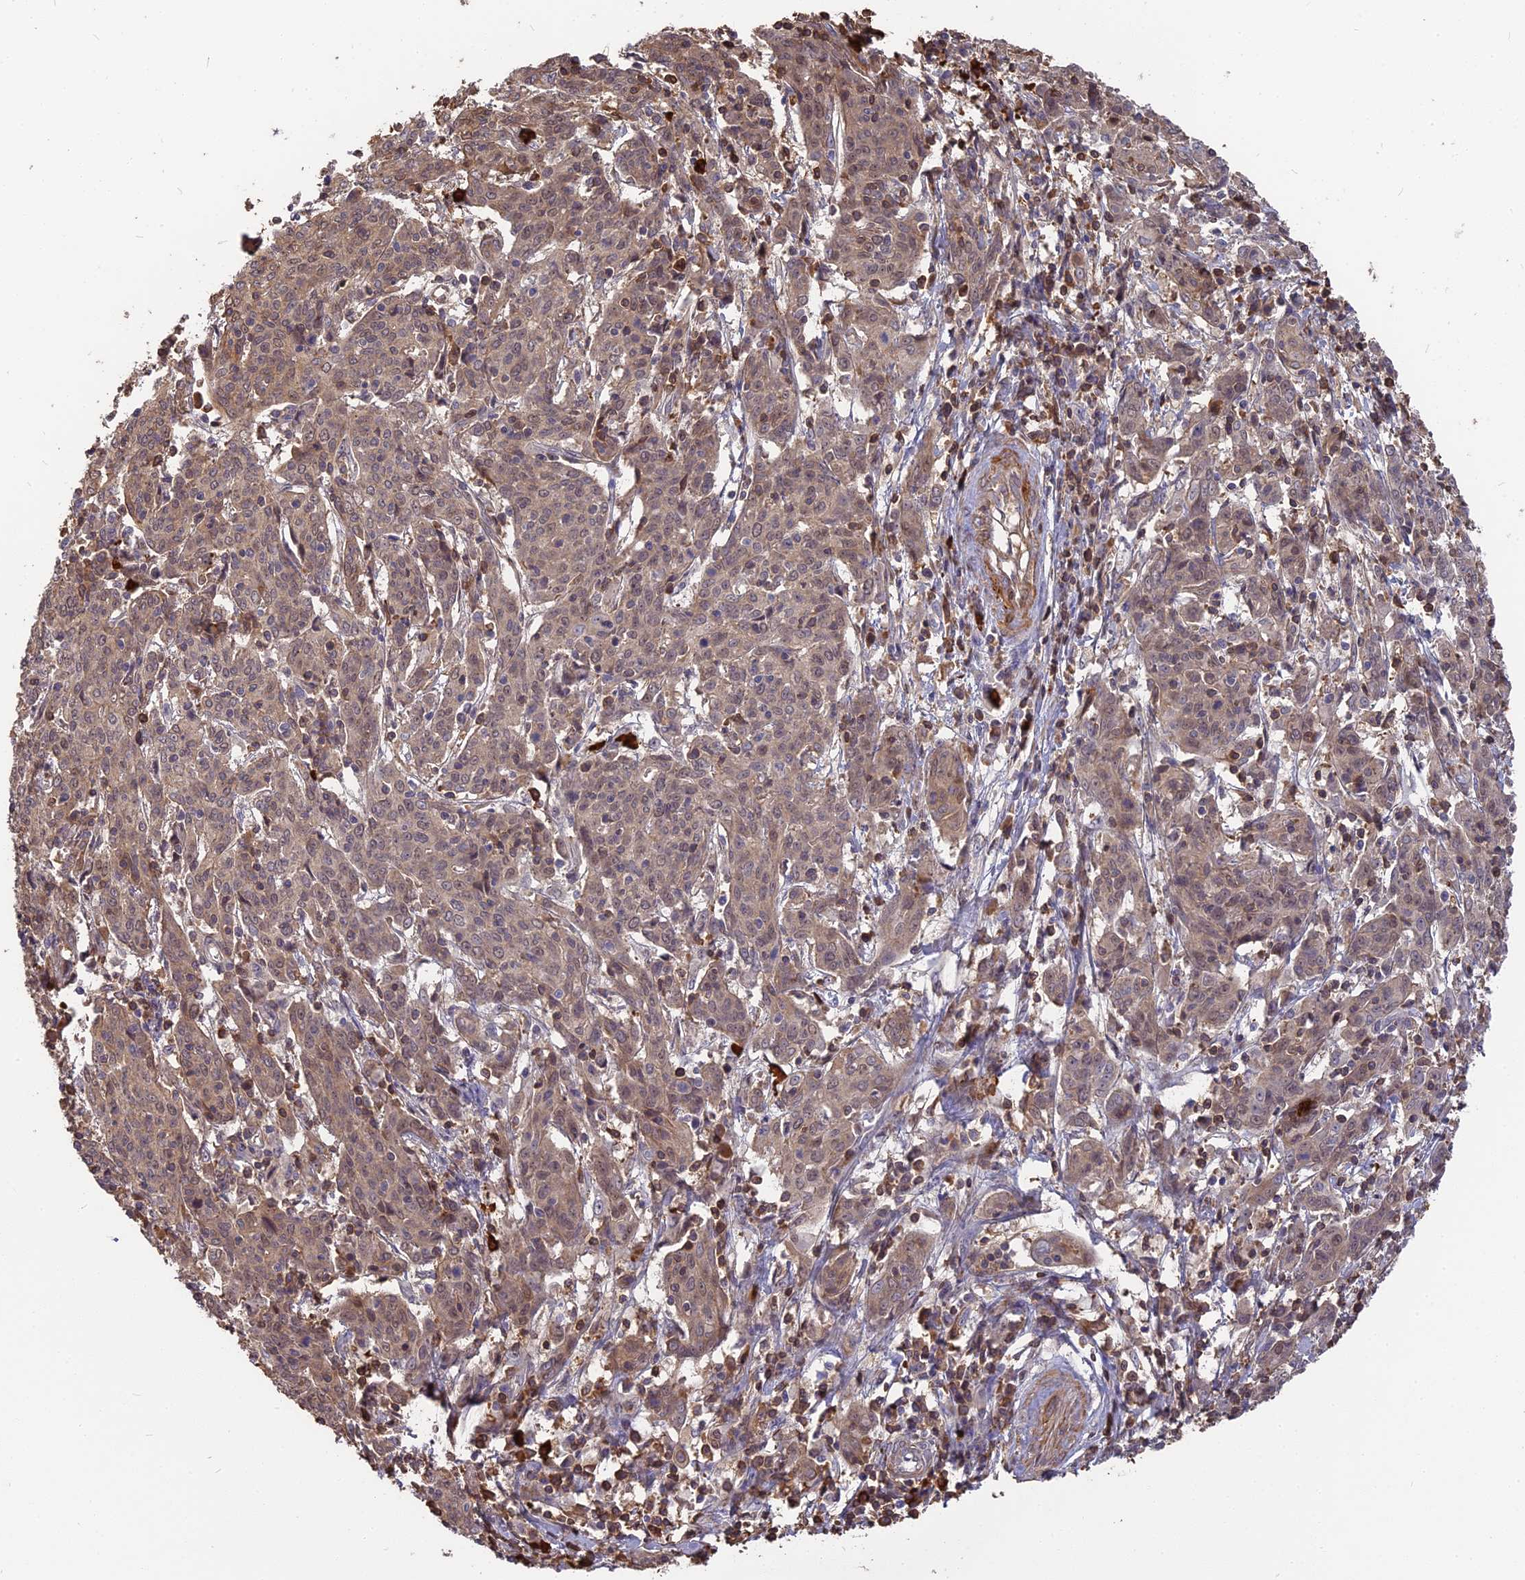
{"staining": {"intensity": "moderate", "quantity": ">75%", "location": "cytoplasmic/membranous"}, "tissue": "cervical cancer", "cell_type": "Tumor cells", "image_type": "cancer", "snomed": [{"axis": "morphology", "description": "Squamous cell carcinoma, NOS"}, {"axis": "topography", "description": "Cervix"}], "caption": "High-magnification brightfield microscopy of squamous cell carcinoma (cervical) stained with DAB (3,3'-diaminobenzidine) (brown) and counterstained with hematoxylin (blue). tumor cells exhibit moderate cytoplasmic/membranous staining is present in approximately>75% of cells.", "gene": "ERMAP", "patient": {"sex": "female", "age": 67}}